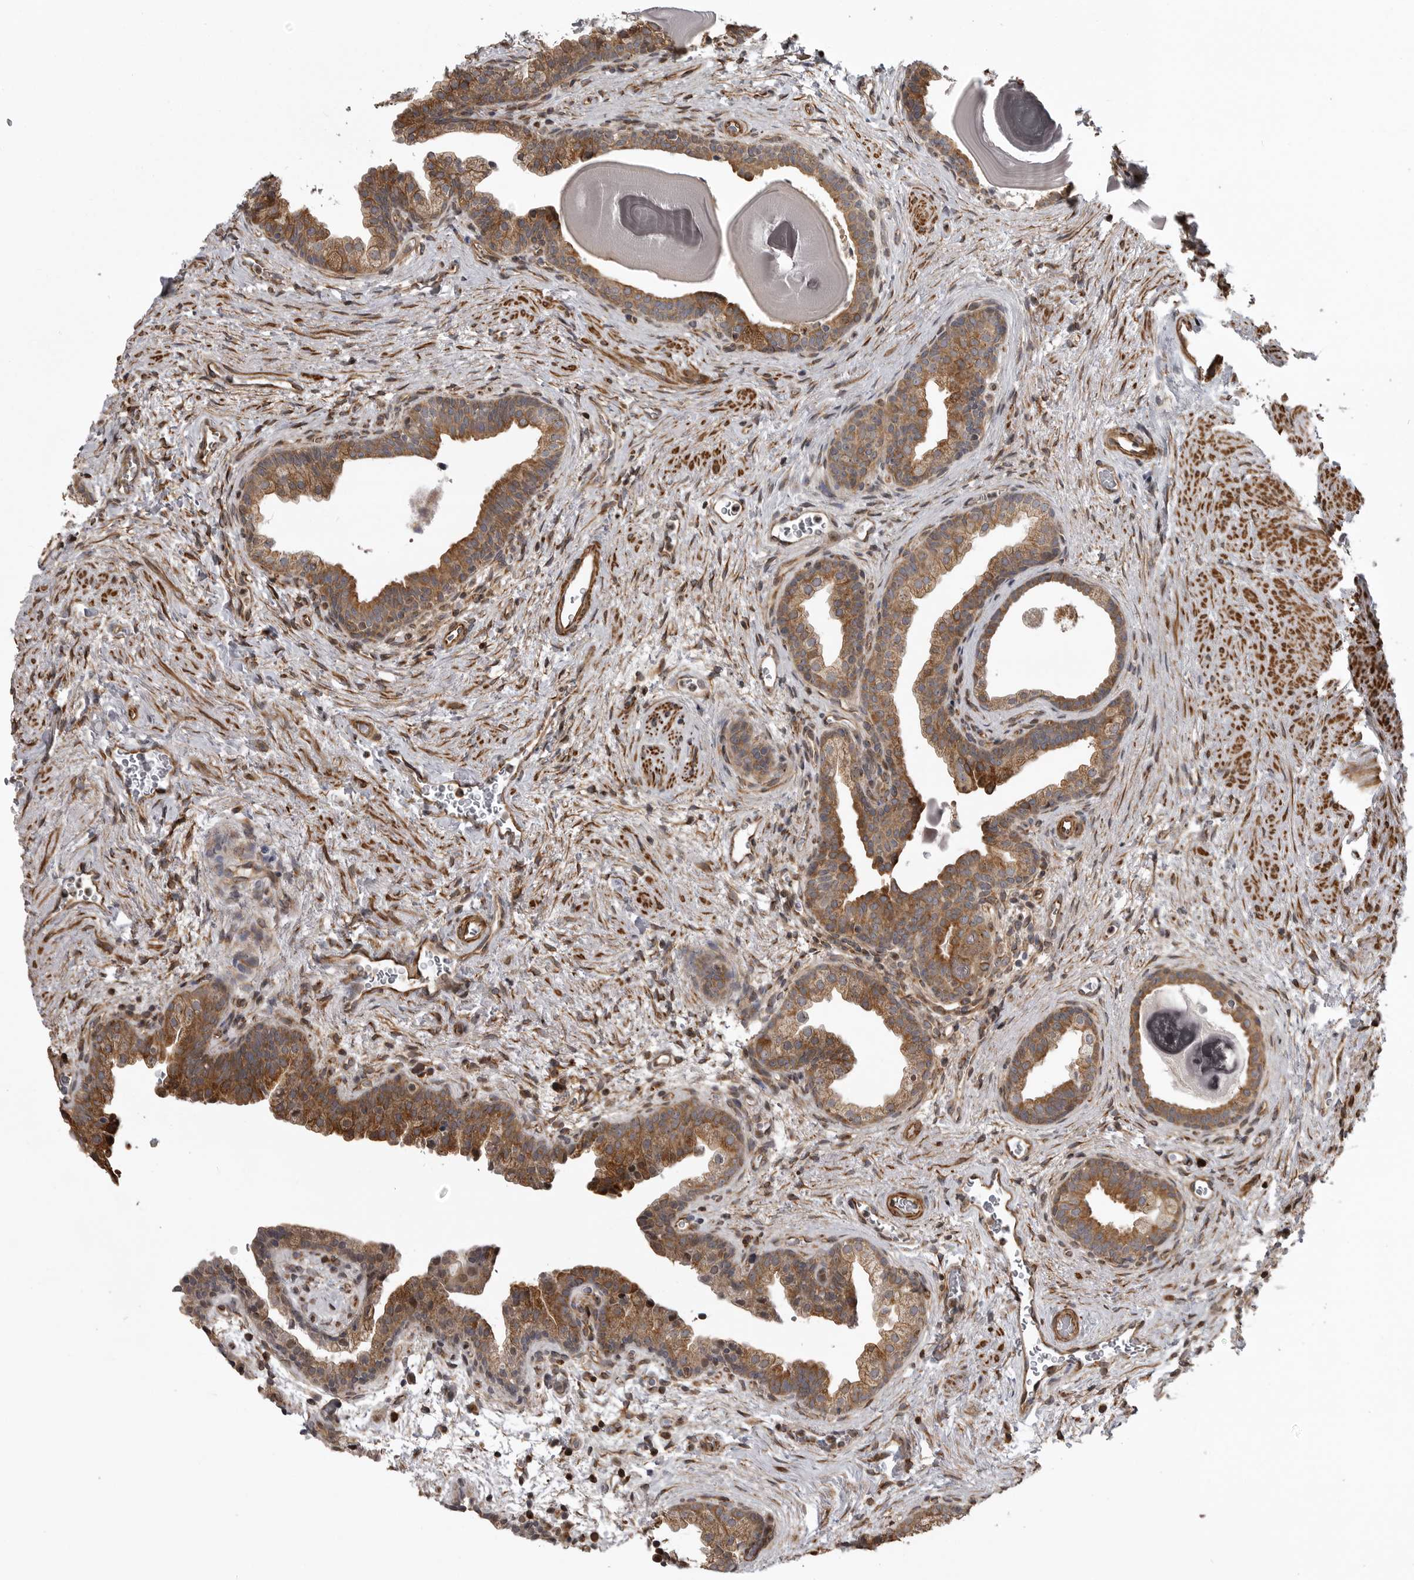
{"staining": {"intensity": "moderate", "quantity": ">75%", "location": "cytoplasmic/membranous"}, "tissue": "prostate", "cell_type": "Glandular cells", "image_type": "normal", "snomed": [{"axis": "morphology", "description": "Normal tissue, NOS"}, {"axis": "topography", "description": "Prostate"}], "caption": "Immunohistochemistry (IHC) (DAB (3,3'-diaminobenzidine)) staining of benign human prostate reveals moderate cytoplasmic/membranous protein expression in approximately >75% of glandular cells.", "gene": "ZNRF1", "patient": {"sex": "male", "age": 48}}